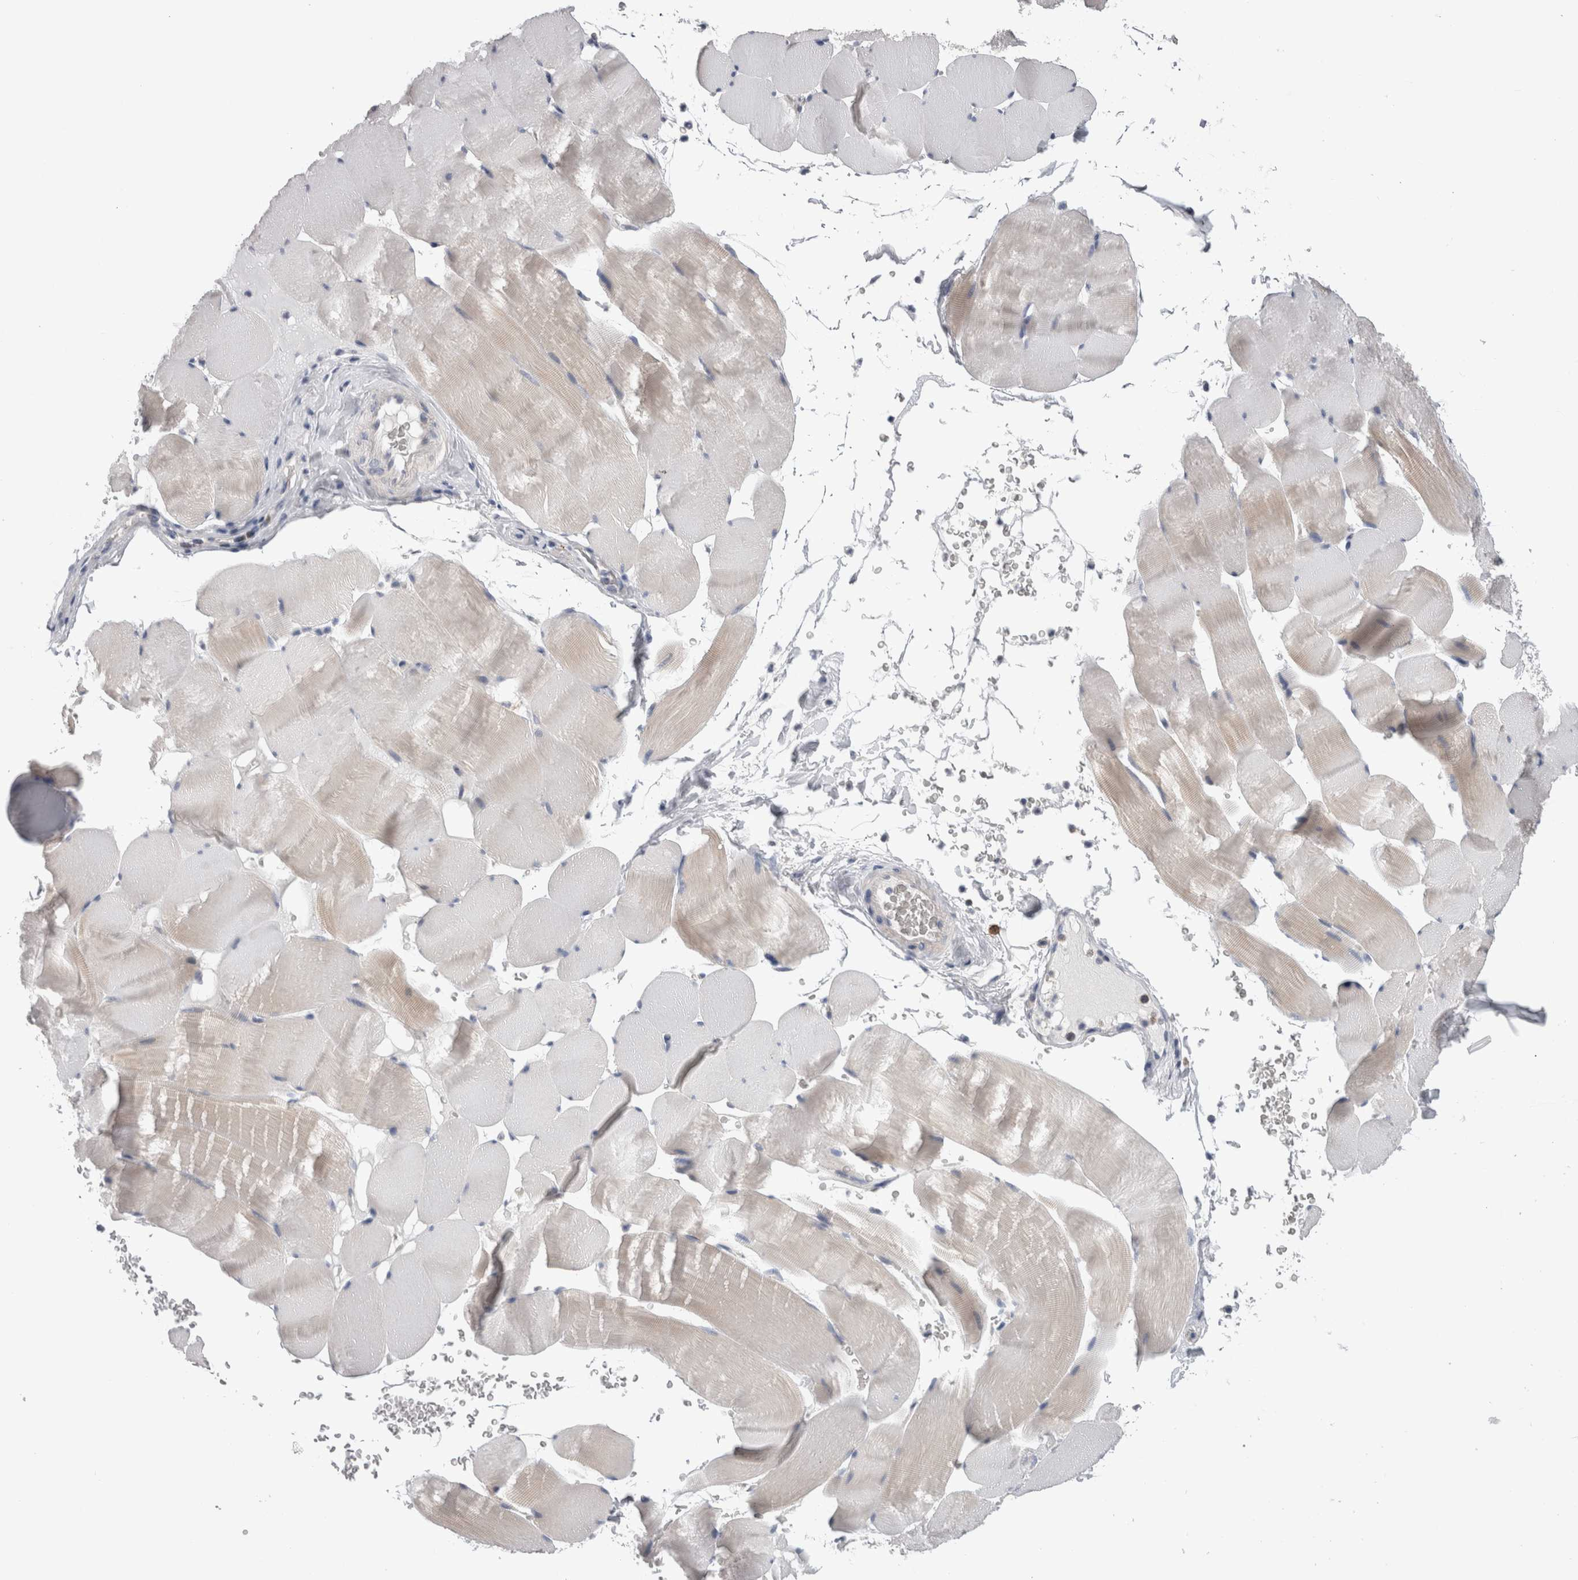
{"staining": {"intensity": "weak", "quantity": "<25%", "location": "cytoplasmic/membranous"}, "tissue": "skeletal muscle", "cell_type": "Myocytes", "image_type": "normal", "snomed": [{"axis": "morphology", "description": "Normal tissue, NOS"}, {"axis": "topography", "description": "Skeletal muscle"}], "caption": "Skeletal muscle was stained to show a protein in brown. There is no significant expression in myocytes. The staining was performed using DAB to visualize the protein expression in brown, while the nuclei were stained in blue with hematoxylin (Magnification: 20x).", "gene": "DCTN6", "patient": {"sex": "male", "age": 62}}